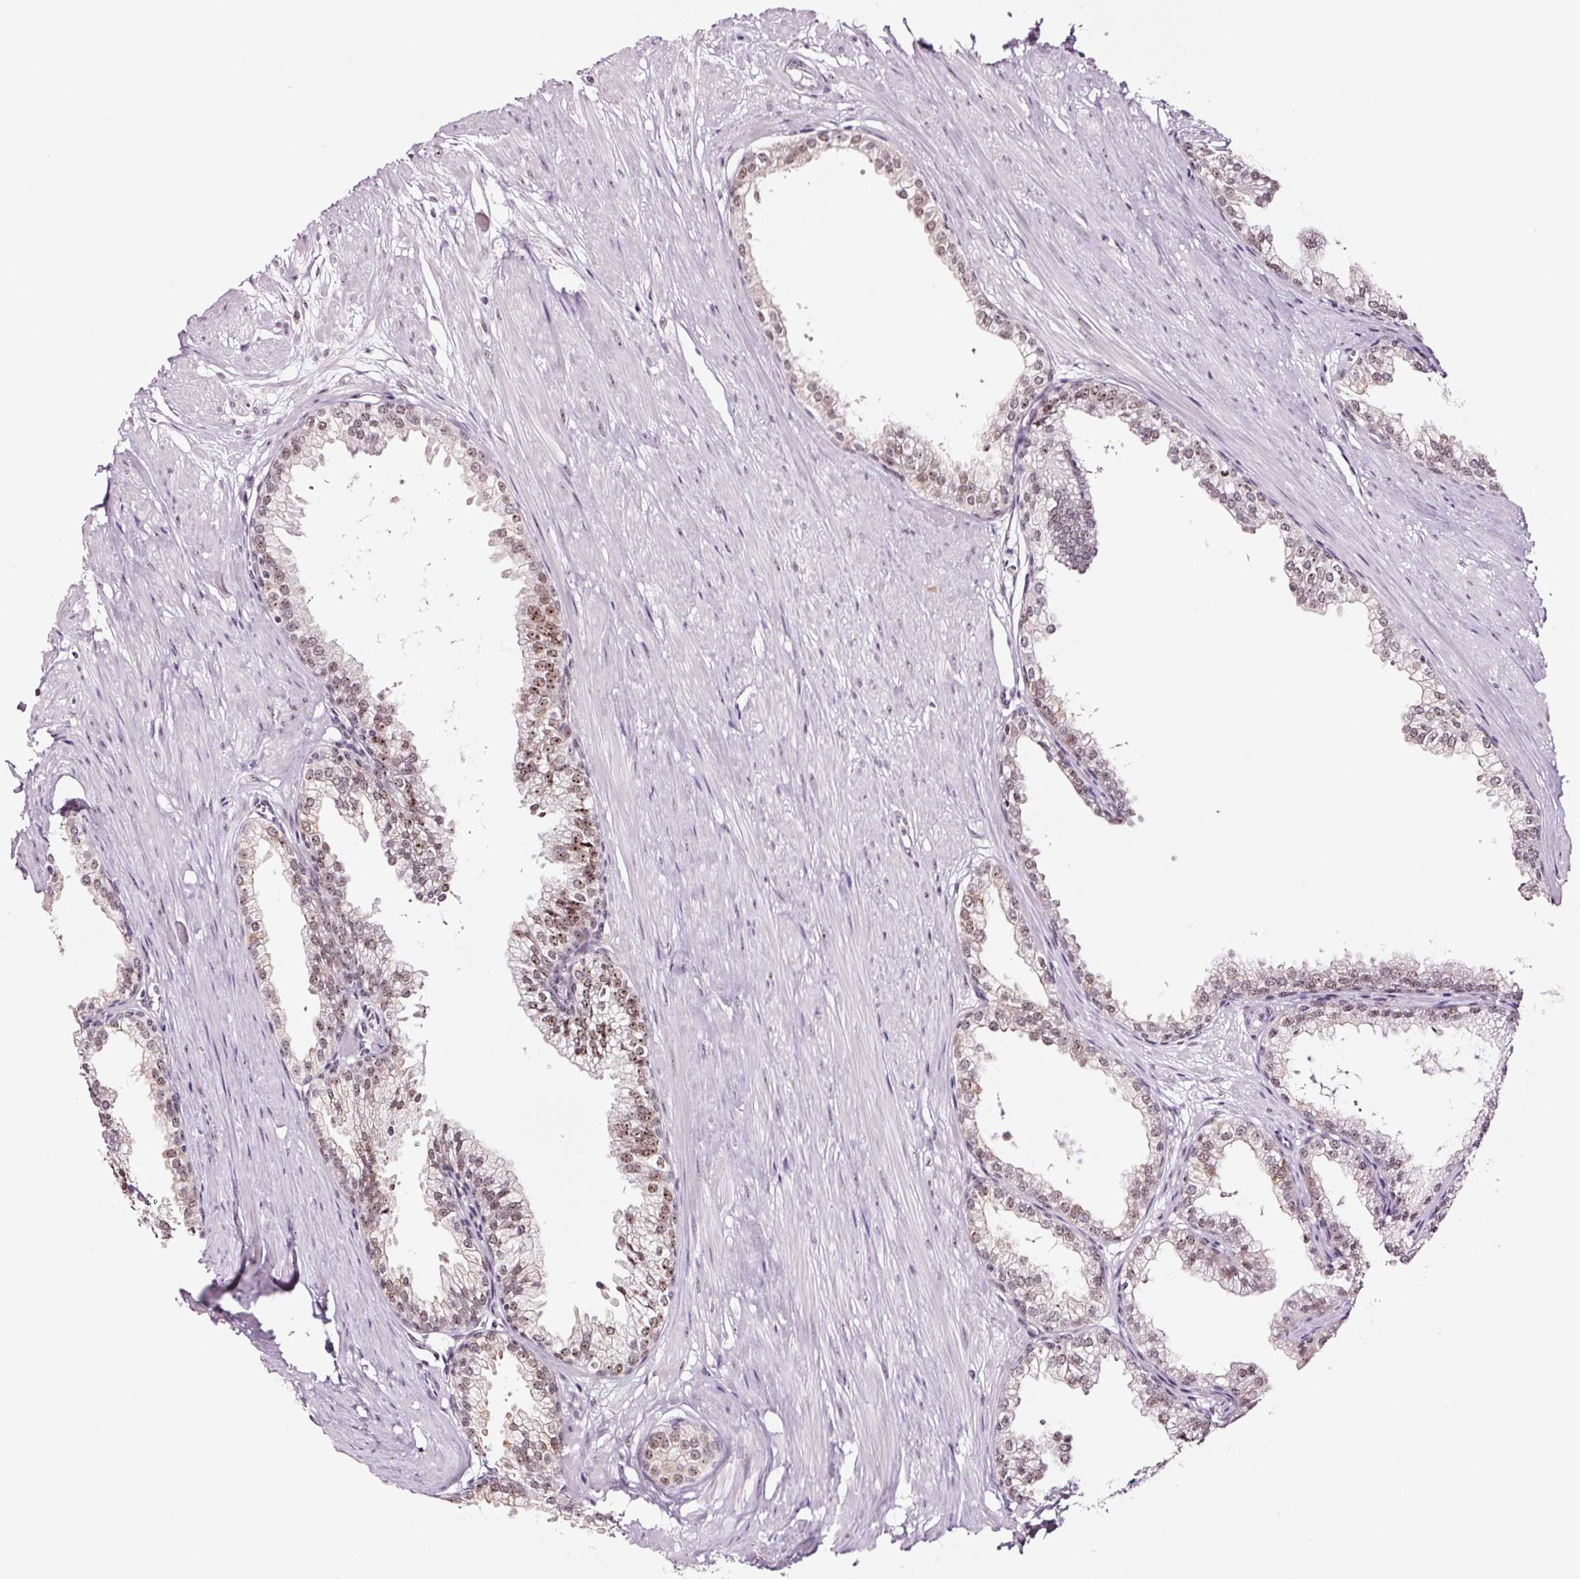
{"staining": {"intensity": "moderate", "quantity": "25%-75%", "location": "nuclear"}, "tissue": "prostate", "cell_type": "Glandular cells", "image_type": "normal", "snomed": [{"axis": "morphology", "description": "Normal tissue, NOS"}, {"axis": "topography", "description": "Prostate"}, {"axis": "topography", "description": "Peripheral nerve tissue"}], "caption": "Brown immunohistochemical staining in unremarkable prostate reveals moderate nuclear positivity in about 25%-75% of glandular cells.", "gene": "GNL3", "patient": {"sex": "male", "age": 55}}